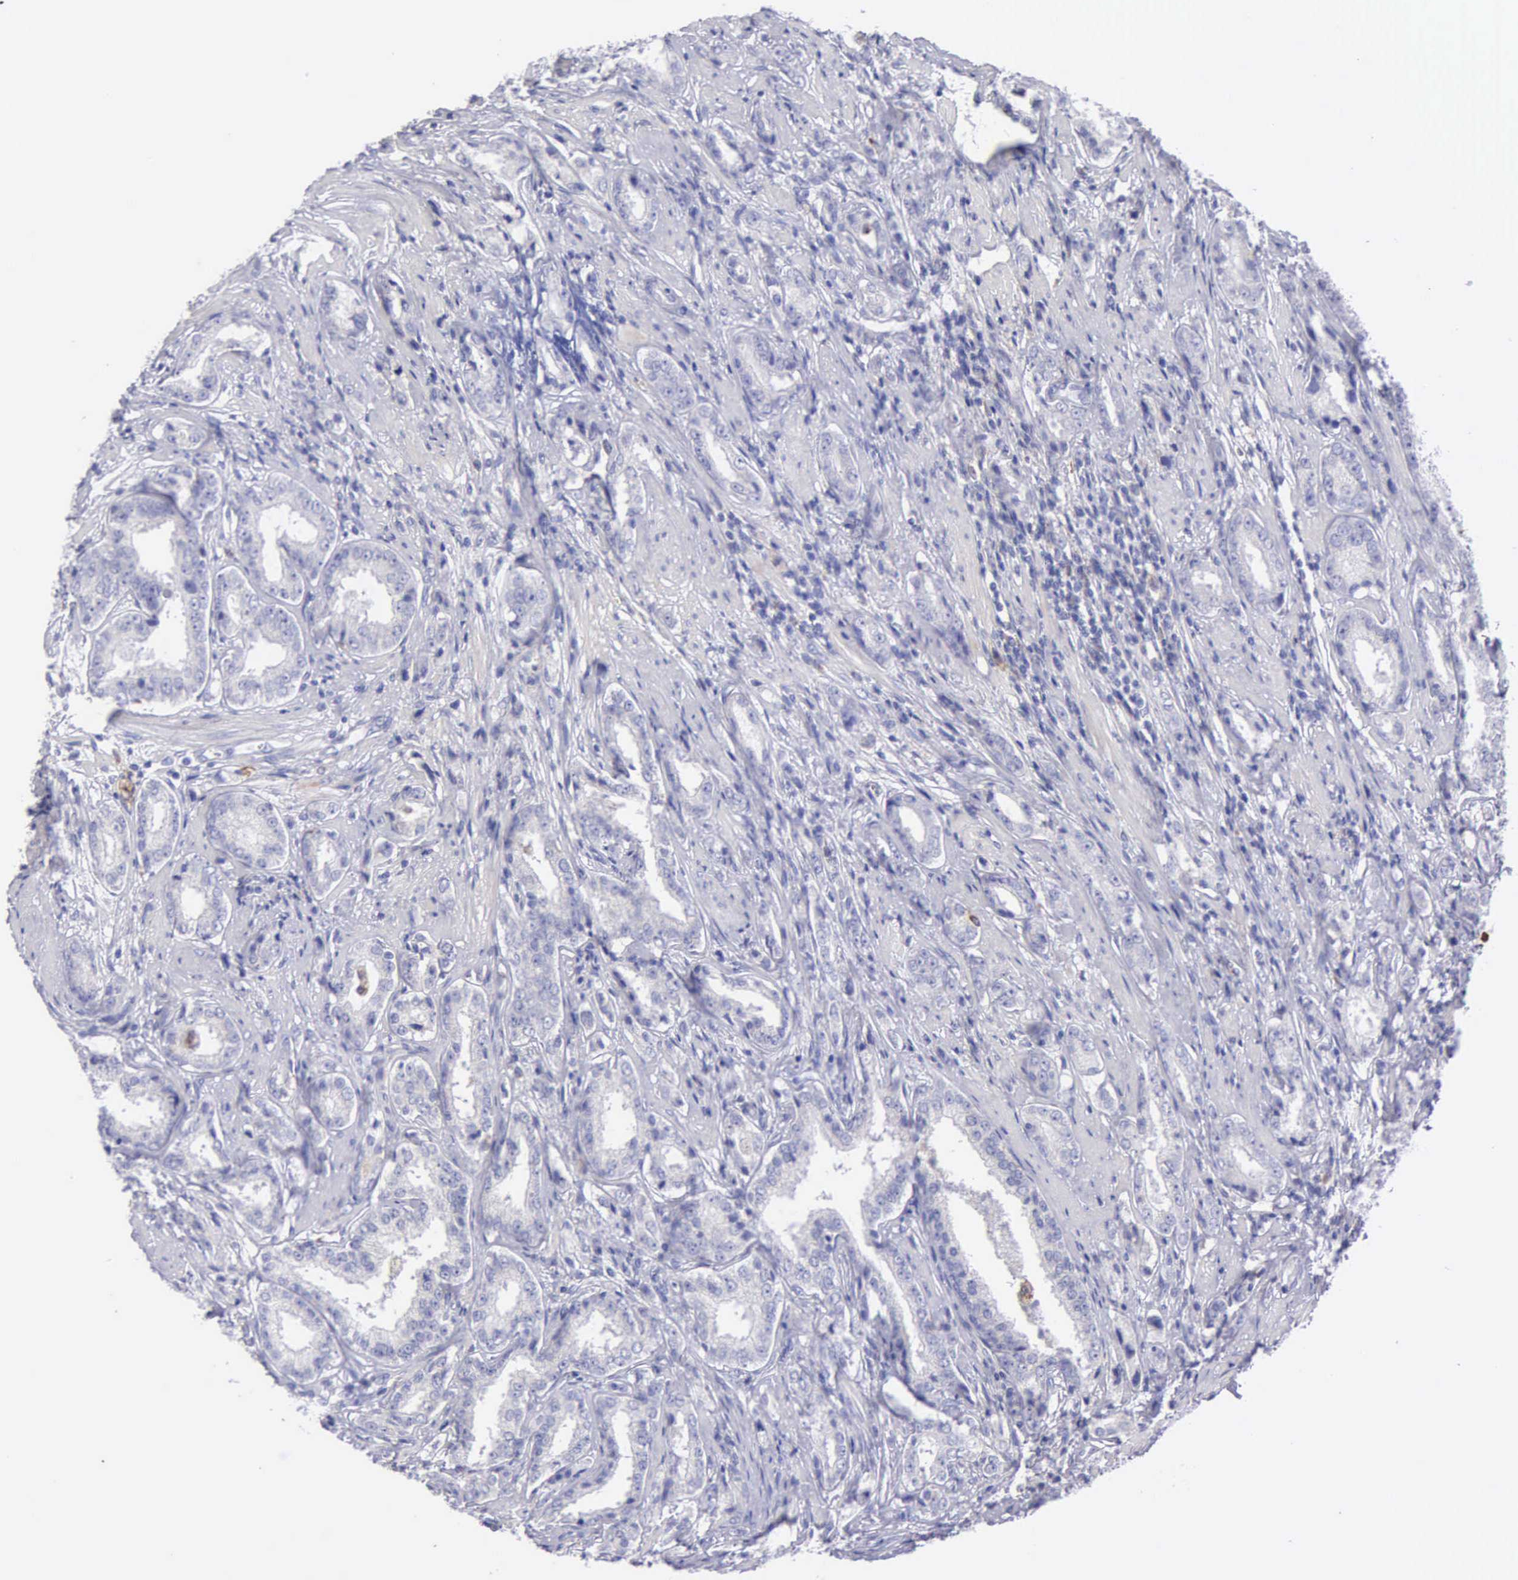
{"staining": {"intensity": "negative", "quantity": "none", "location": "none"}, "tissue": "prostate cancer", "cell_type": "Tumor cells", "image_type": "cancer", "snomed": [{"axis": "morphology", "description": "Adenocarcinoma, Medium grade"}, {"axis": "topography", "description": "Prostate"}], "caption": "DAB immunohistochemical staining of medium-grade adenocarcinoma (prostate) shows no significant staining in tumor cells.", "gene": "TYRP1", "patient": {"sex": "male", "age": 53}}